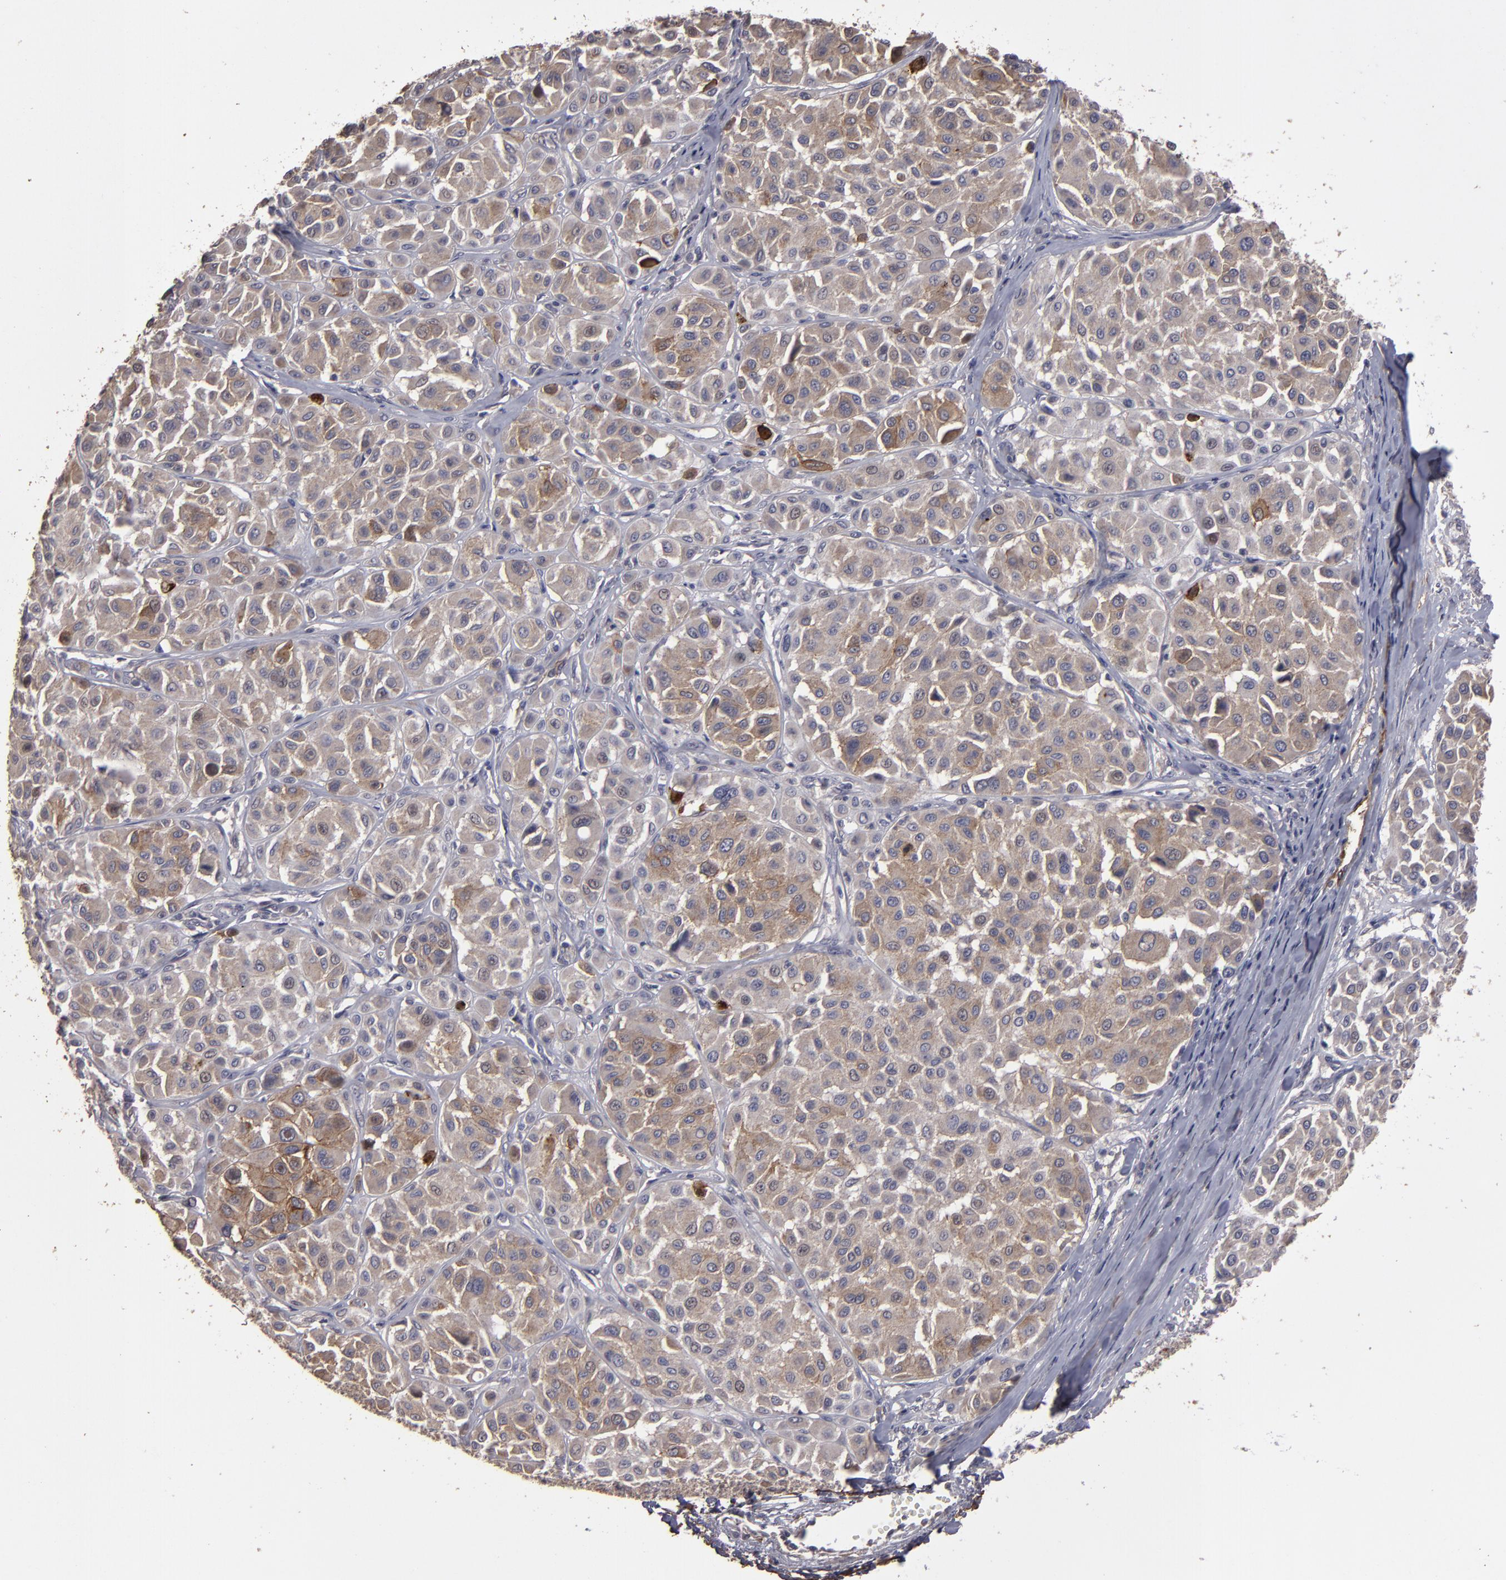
{"staining": {"intensity": "moderate", "quantity": "25%-75%", "location": "cytoplasmic/membranous"}, "tissue": "melanoma", "cell_type": "Tumor cells", "image_type": "cancer", "snomed": [{"axis": "morphology", "description": "Malignant melanoma, Metastatic site"}, {"axis": "topography", "description": "Soft tissue"}], "caption": "Immunohistochemistry staining of melanoma, which exhibits medium levels of moderate cytoplasmic/membranous staining in approximately 25%-75% of tumor cells indicating moderate cytoplasmic/membranous protein expression. The staining was performed using DAB (brown) for protein detection and nuclei were counterstained in hematoxylin (blue).", "gene": "CD55", "patient": {"sex": "male", "age": 41}}